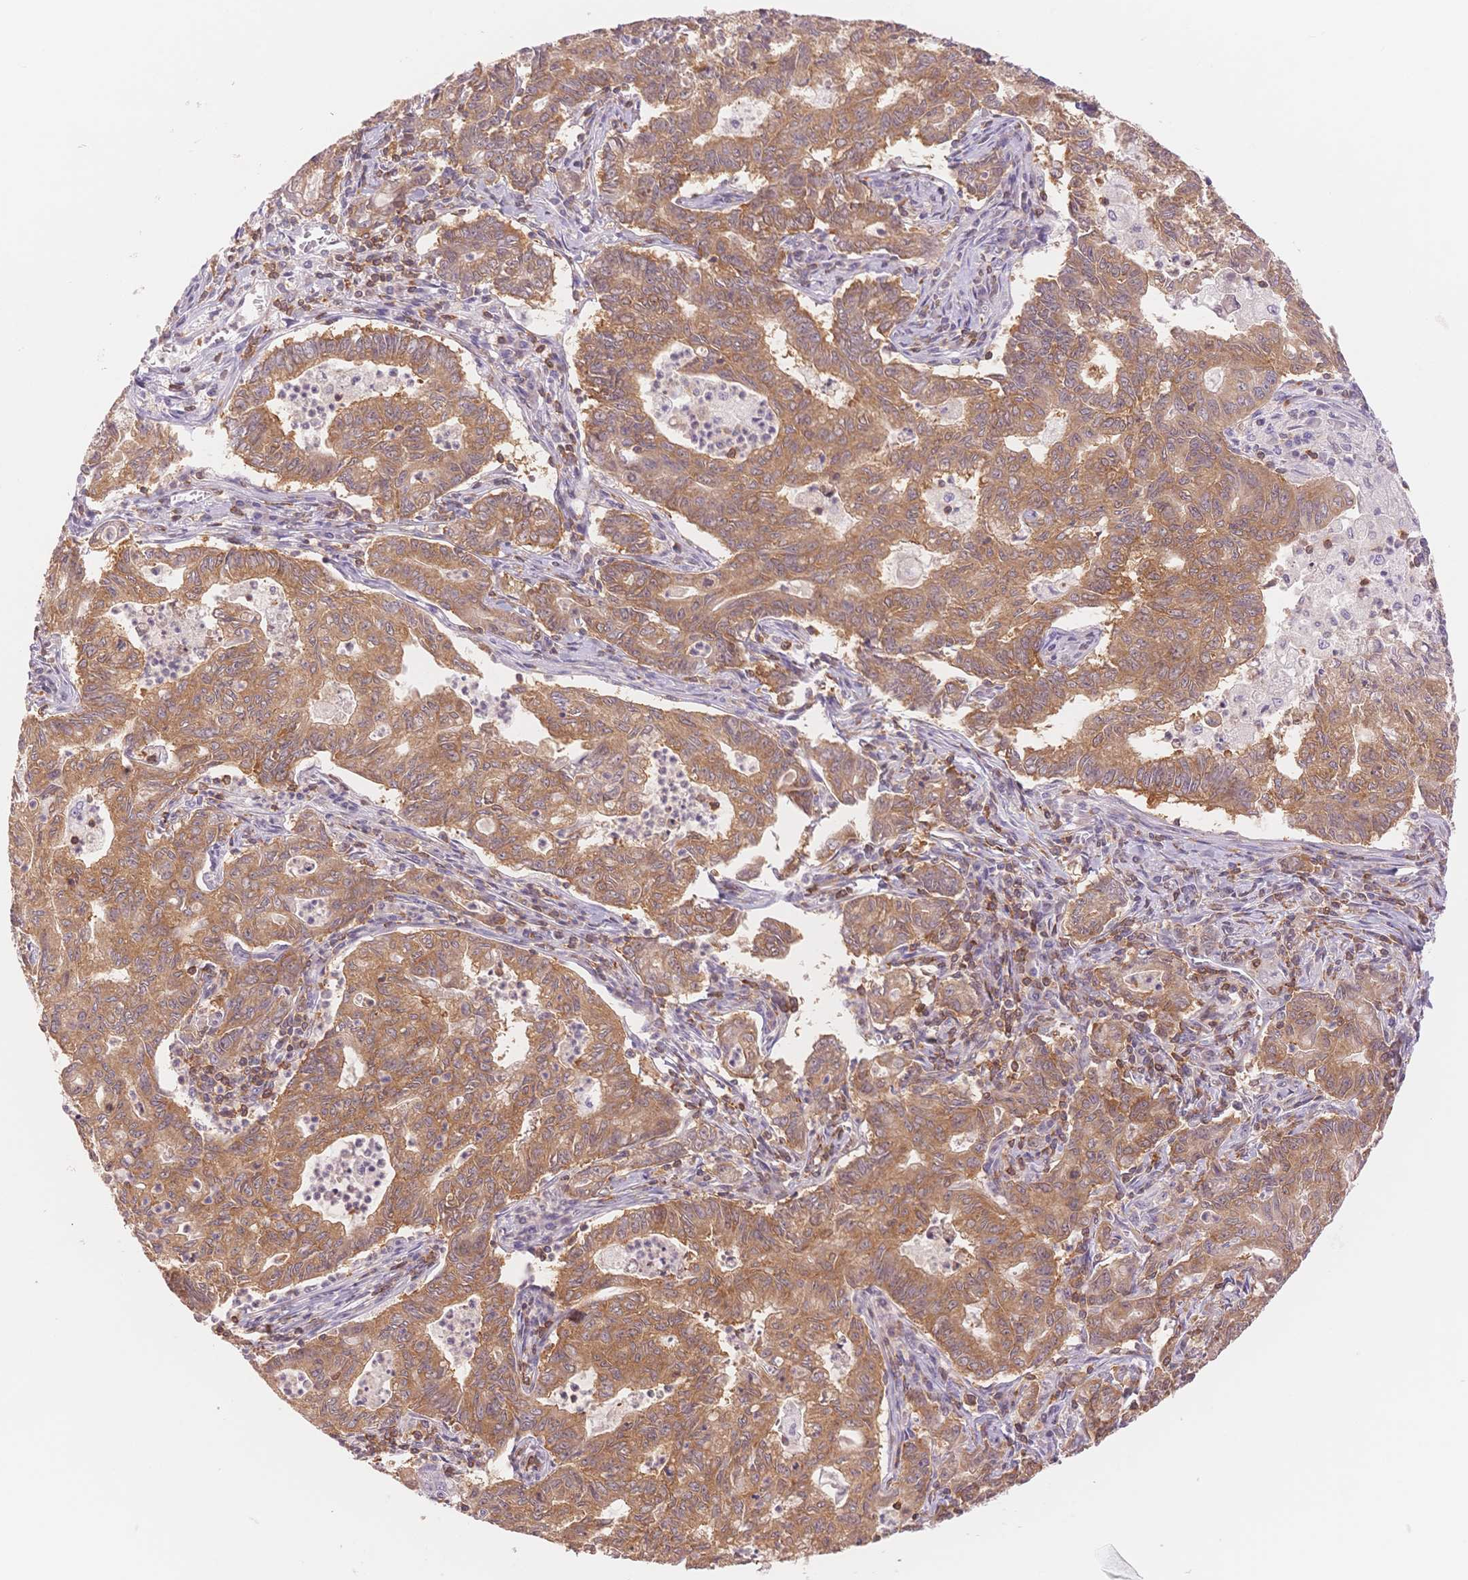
{"staining": {"intensity": "moderate", "quantity": ">75%", "location": "cytoplasmic/membranous"}, "tissue": "stomach cancer", "cell_type": "Tumor cells", "image_type": "cancer", "snomed": [{"axis": "morphology", "description": "Adenocarcinoma, NOS"}, {"axis": "topography", "description": "Stomach, upper"}], "caption": "Protein expression by immunohistochemistry (IHC) shows moderate cytoplasmic/membranous expression in about >75% of tumor cells in stomach adenocarcinoma.", "gene": "STK39", "patient": {"sex": "female", "age": 79}}